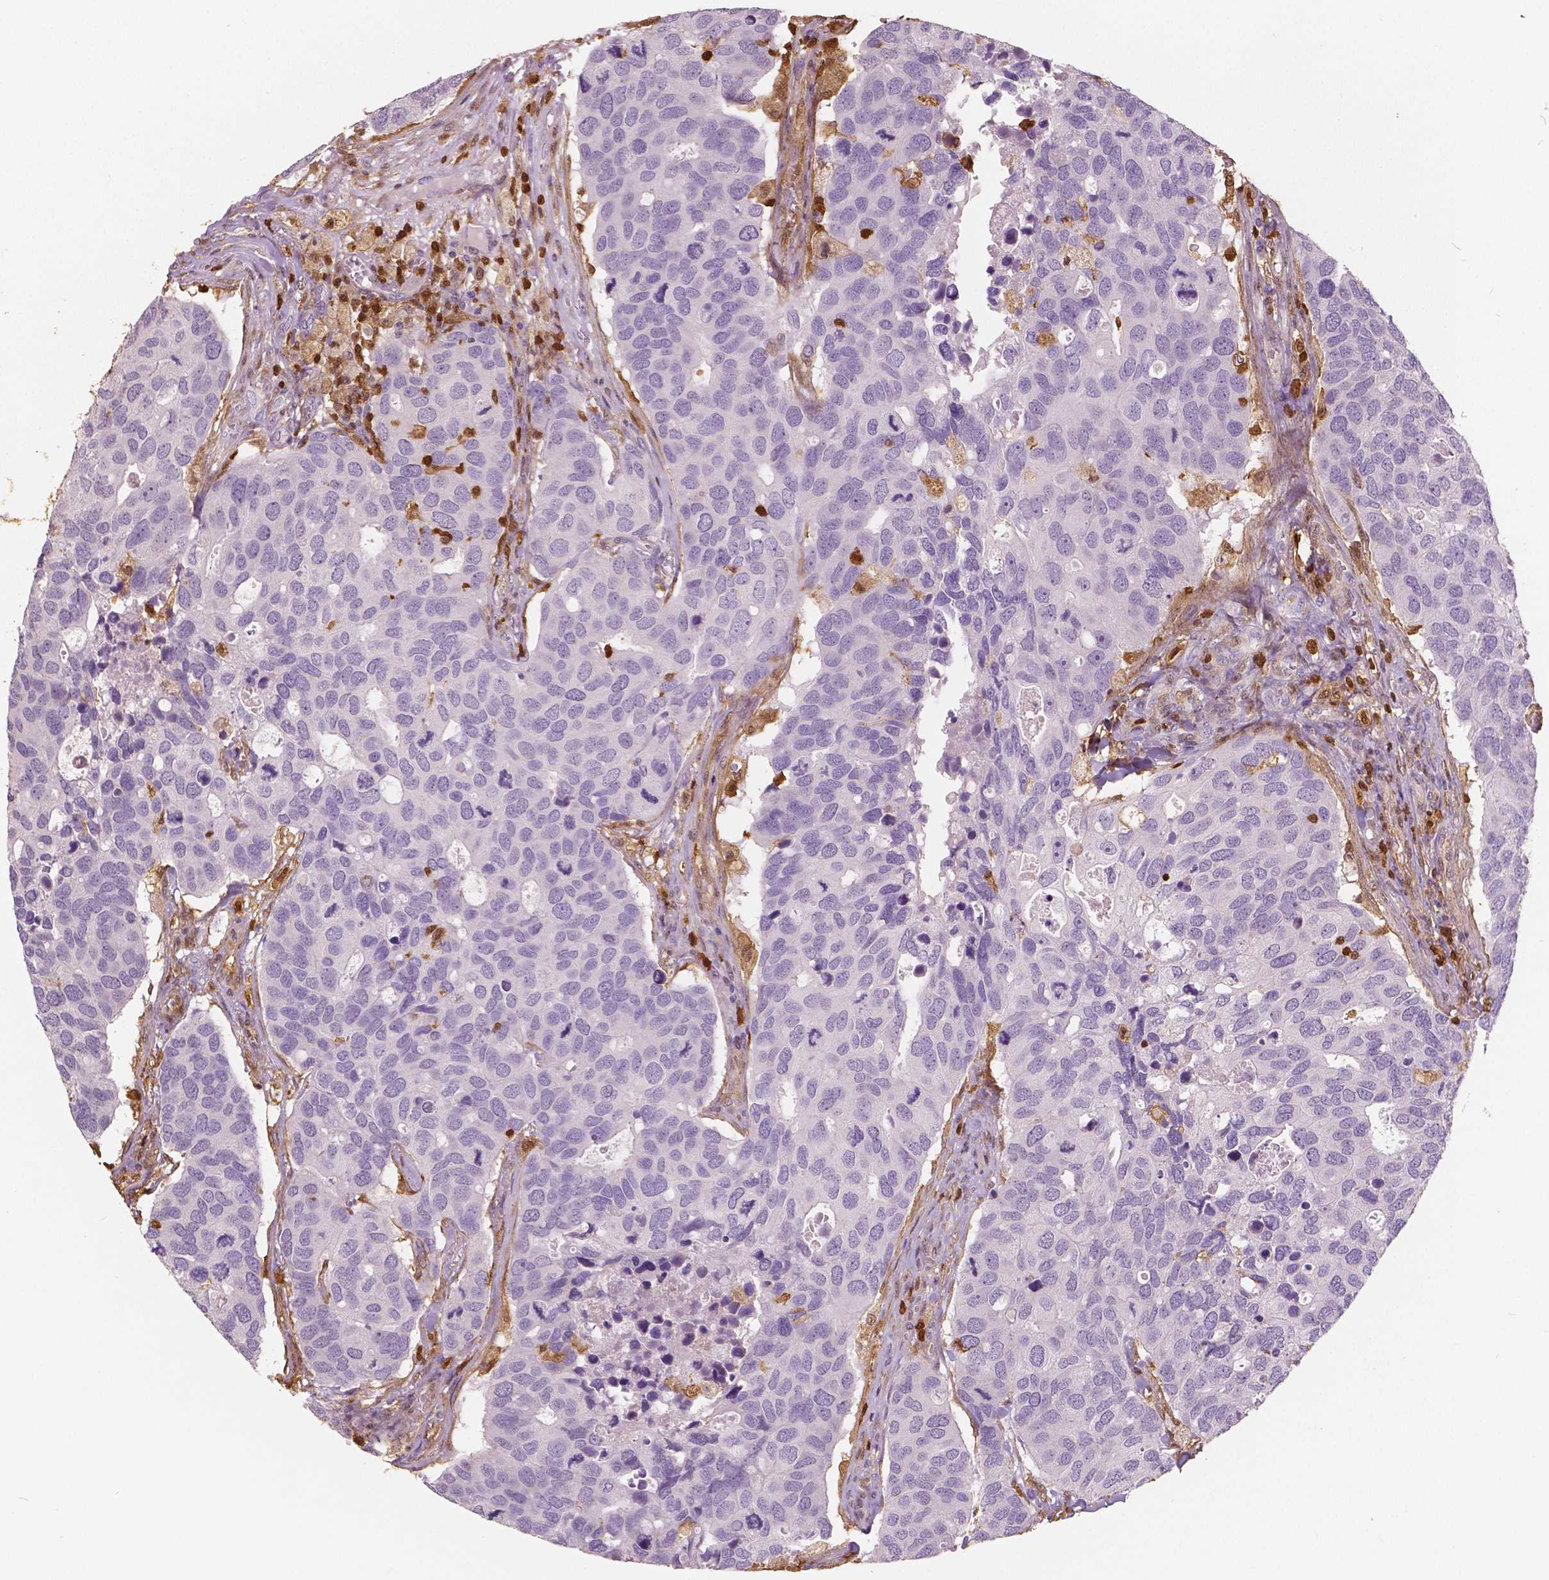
{"staining": {"intensity": "negative", "quantity": "none", "location": "none"}, "tissue": "breast cancer", "cell_type": "Tumor cells", "image_type": "cancer", "snomed": [{"axis": "morphology", "description": "Duct carcinoma"}, {"axis": "topography", "description": "Breast"}], "caption": "Tumor cells show no significant protein positivity in breast invasive ductal carcinoma.", "gene": "S100A4", "patient": {"sex": "female", "age": 83}}